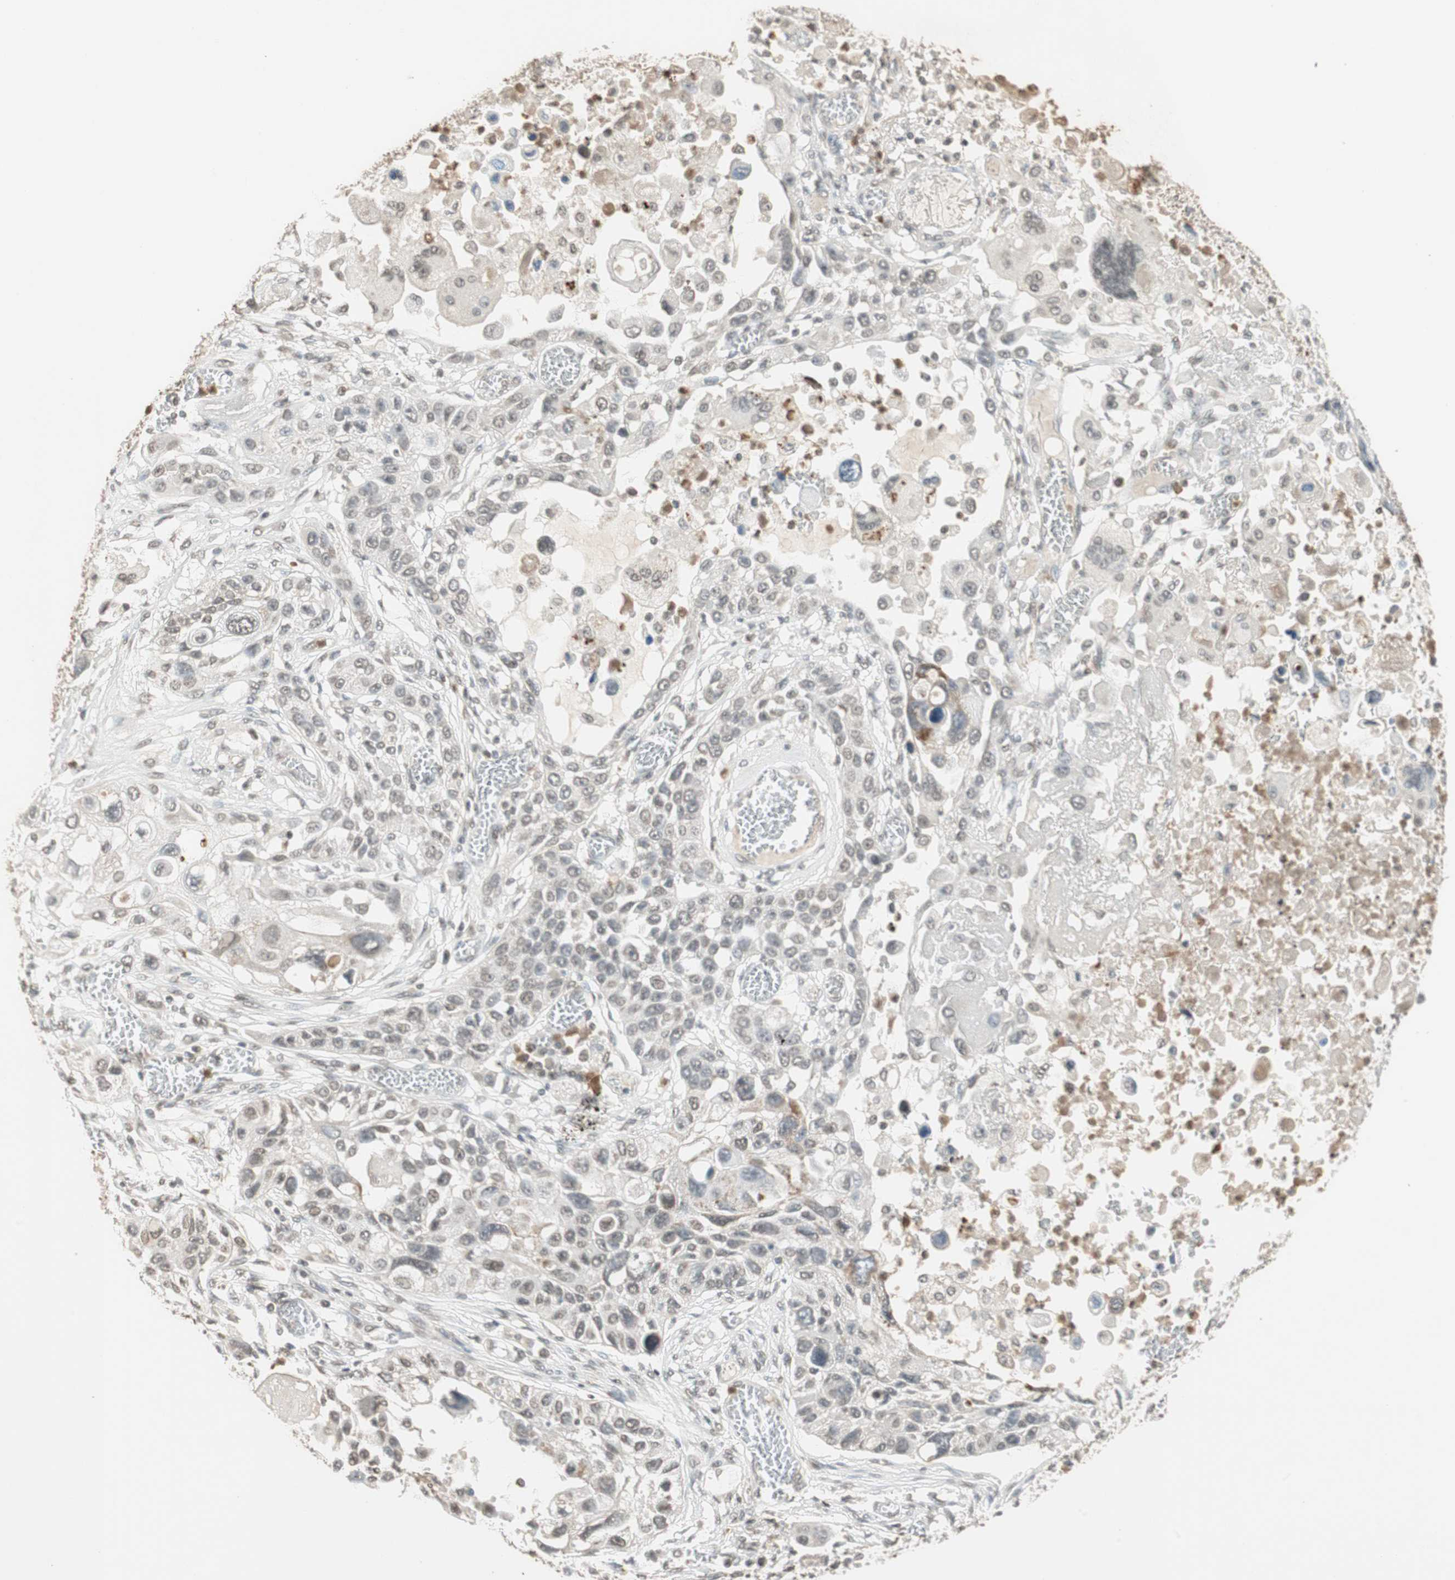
{"staining": {"intensity": "weak", "quantity": "25%-75%", "location": "nuclear"}, "tissue": "lung cancer", "cell_type": "Tumor cells", "image_type": "cancer", "snomed": [{"axis": "morphology", "description": "Squamous cell carcinoma, NOS"}, {"axis": "topography", "description": "Lung"}], "caption": "Lung cancer stained with a brown dye demonstrates weak nuclear positive positivity in approximately 25%-75% of tumor cells.", "gene": "PRELID1", "patient": {"sex": "male", "age": 71}}